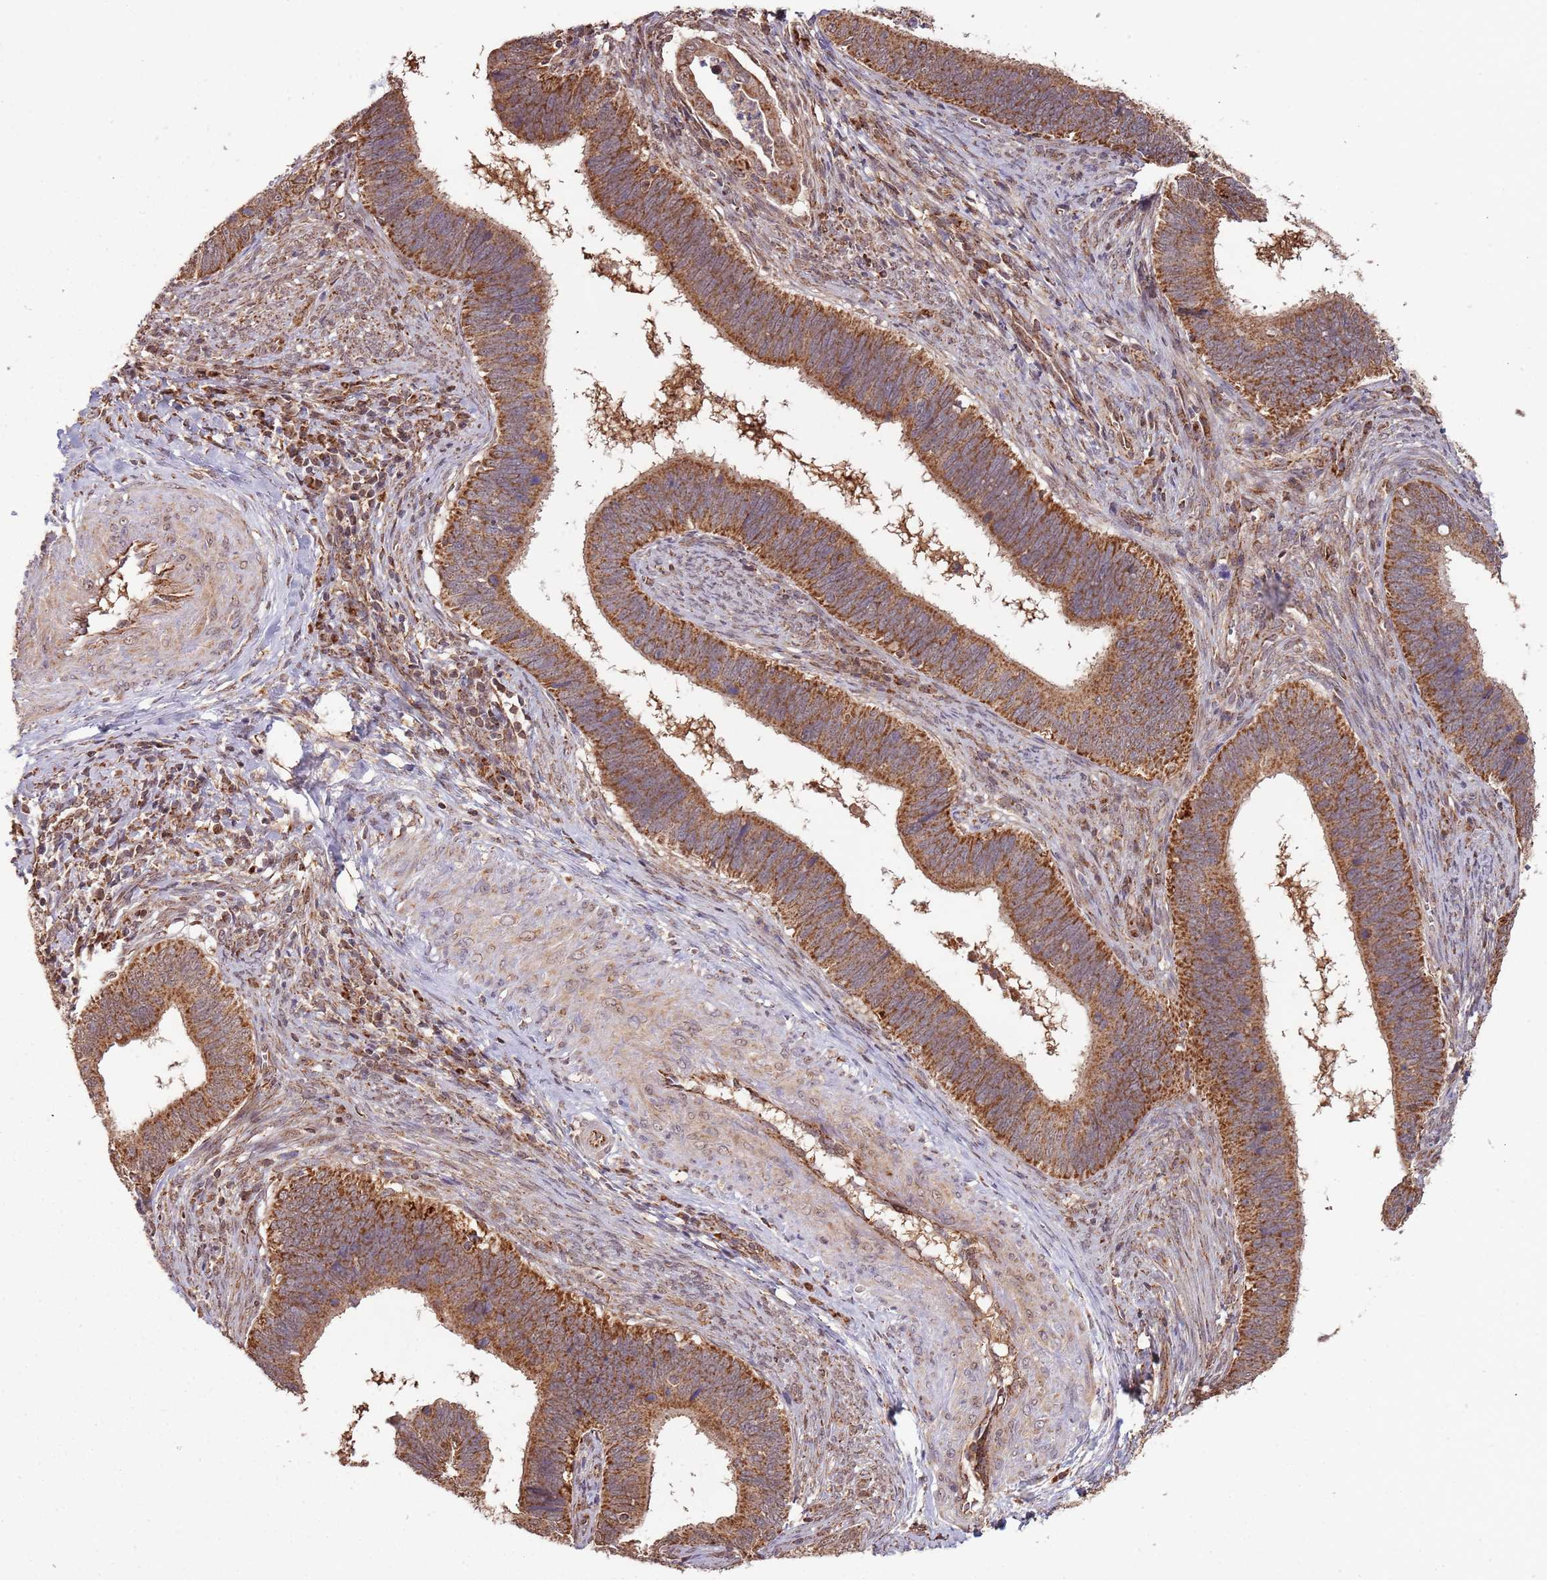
{"staining": {"intensity": "strong", "quantity": ">75%", "location": "cytoplasmic/membranous"}, "tissue": "cervical cancer", "cell_type": "Tumor cells", "image_type": "cancer", "snomed": [{"axis": "morphology", "description": "Adenocarcinoma, NOS"}, {"axis": "topography", "description": "Cervix"}], "caption": "A brown stain highlights strong cytoplasmic/membranous expression of a protein in human cervical adenocarcinoma tumor cells.", "gene": "IL17RD", "patient": {"sex": "female", "age": 42}}